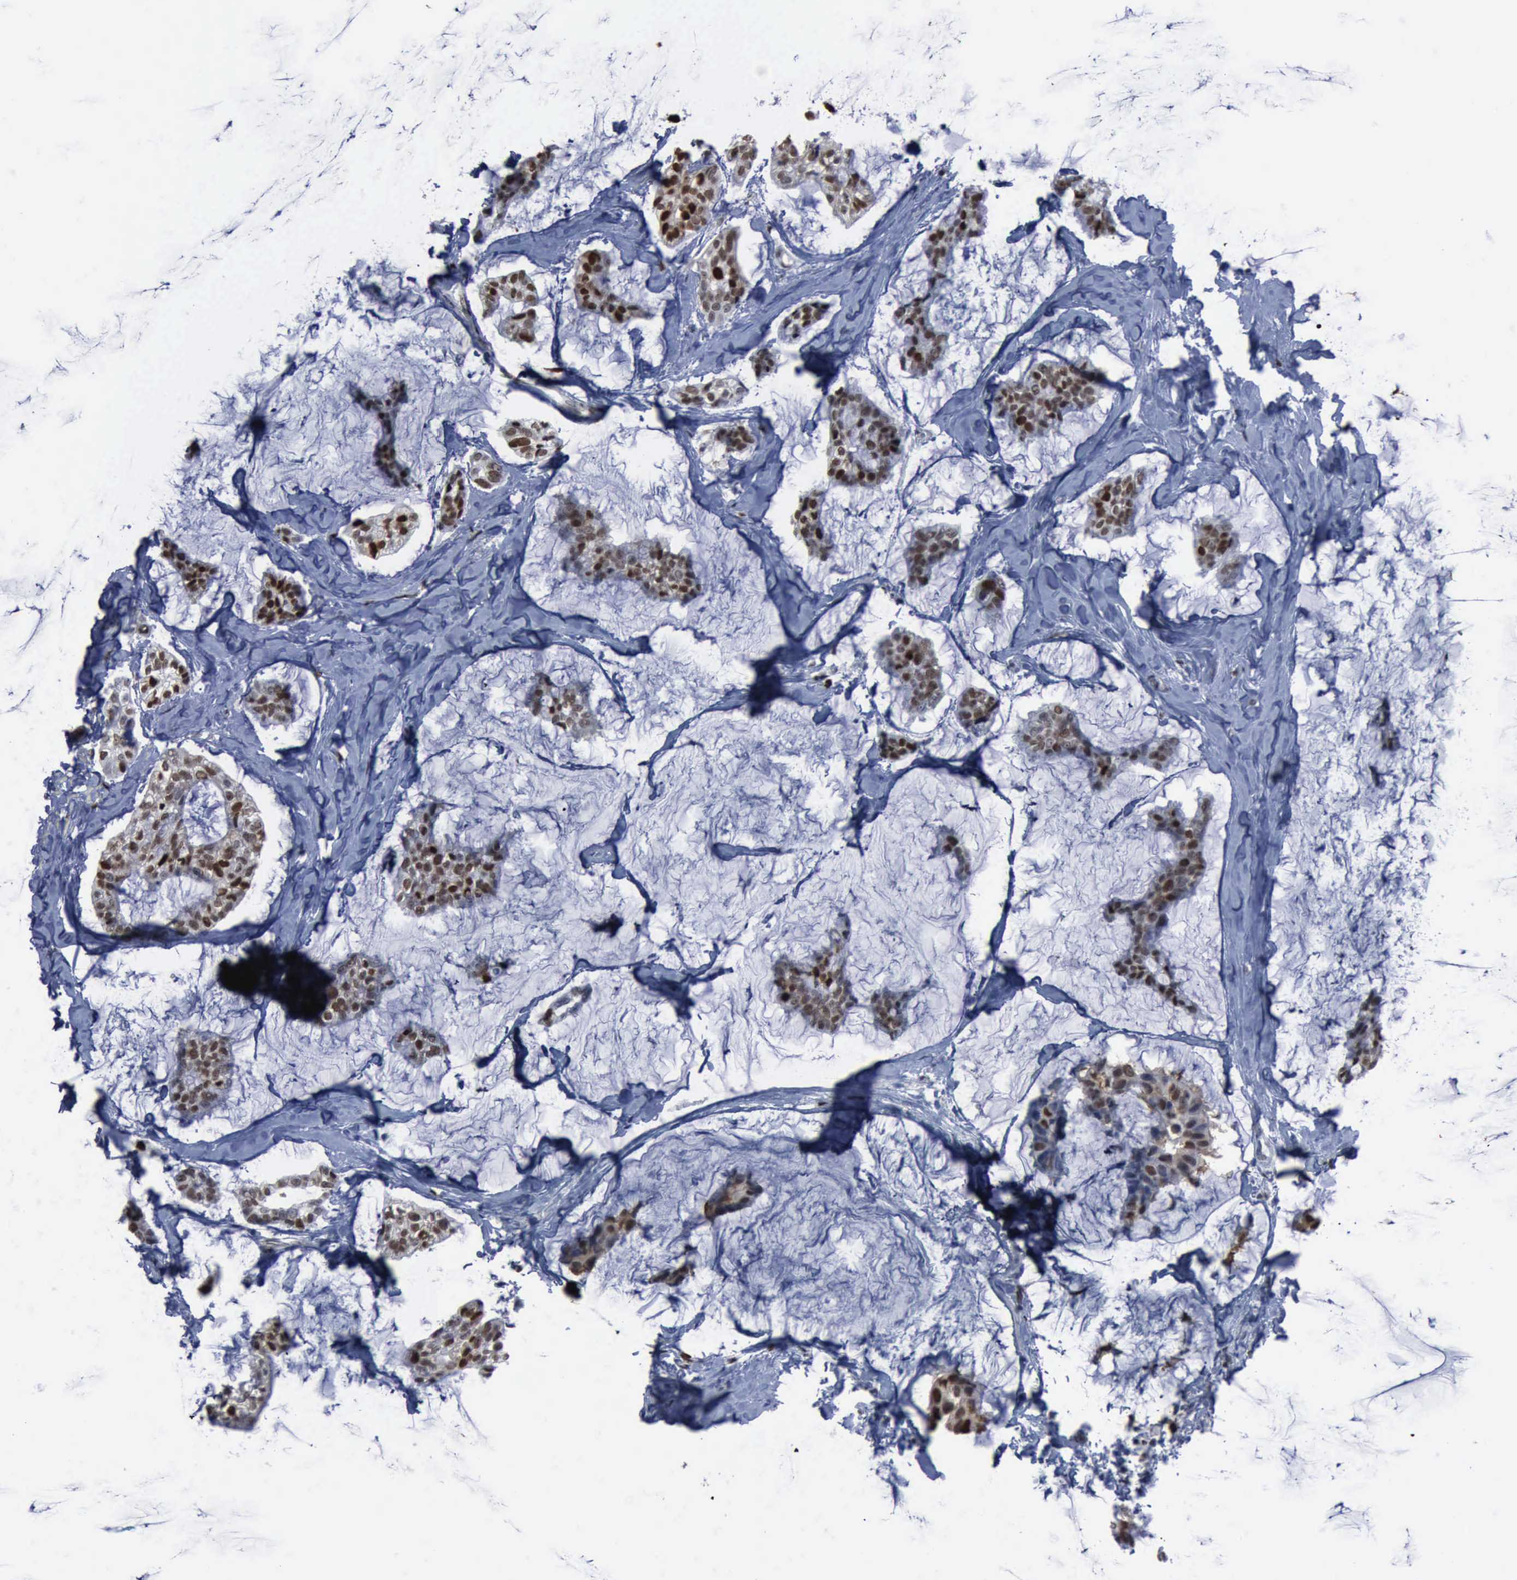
{"staining": {"intensity": "strong", "quantity": ">75%", "location": "nuclear"}, "tissue": "breast cancer", "cell_type": "Tumor cells", "image_type": "cancer", "snomed": [{"axis": "morphology", "description": "Duct carcinoma"}, {"axis": "topography", "description": "Breast"}], "caption": "Protein expression analysis of human breast infiltrating ductal carcinoma reveals strong nuclear staining in about >75% of tumor cells.", "gene": "PCNA", "patient": {"sex": "female", "age": 93}}